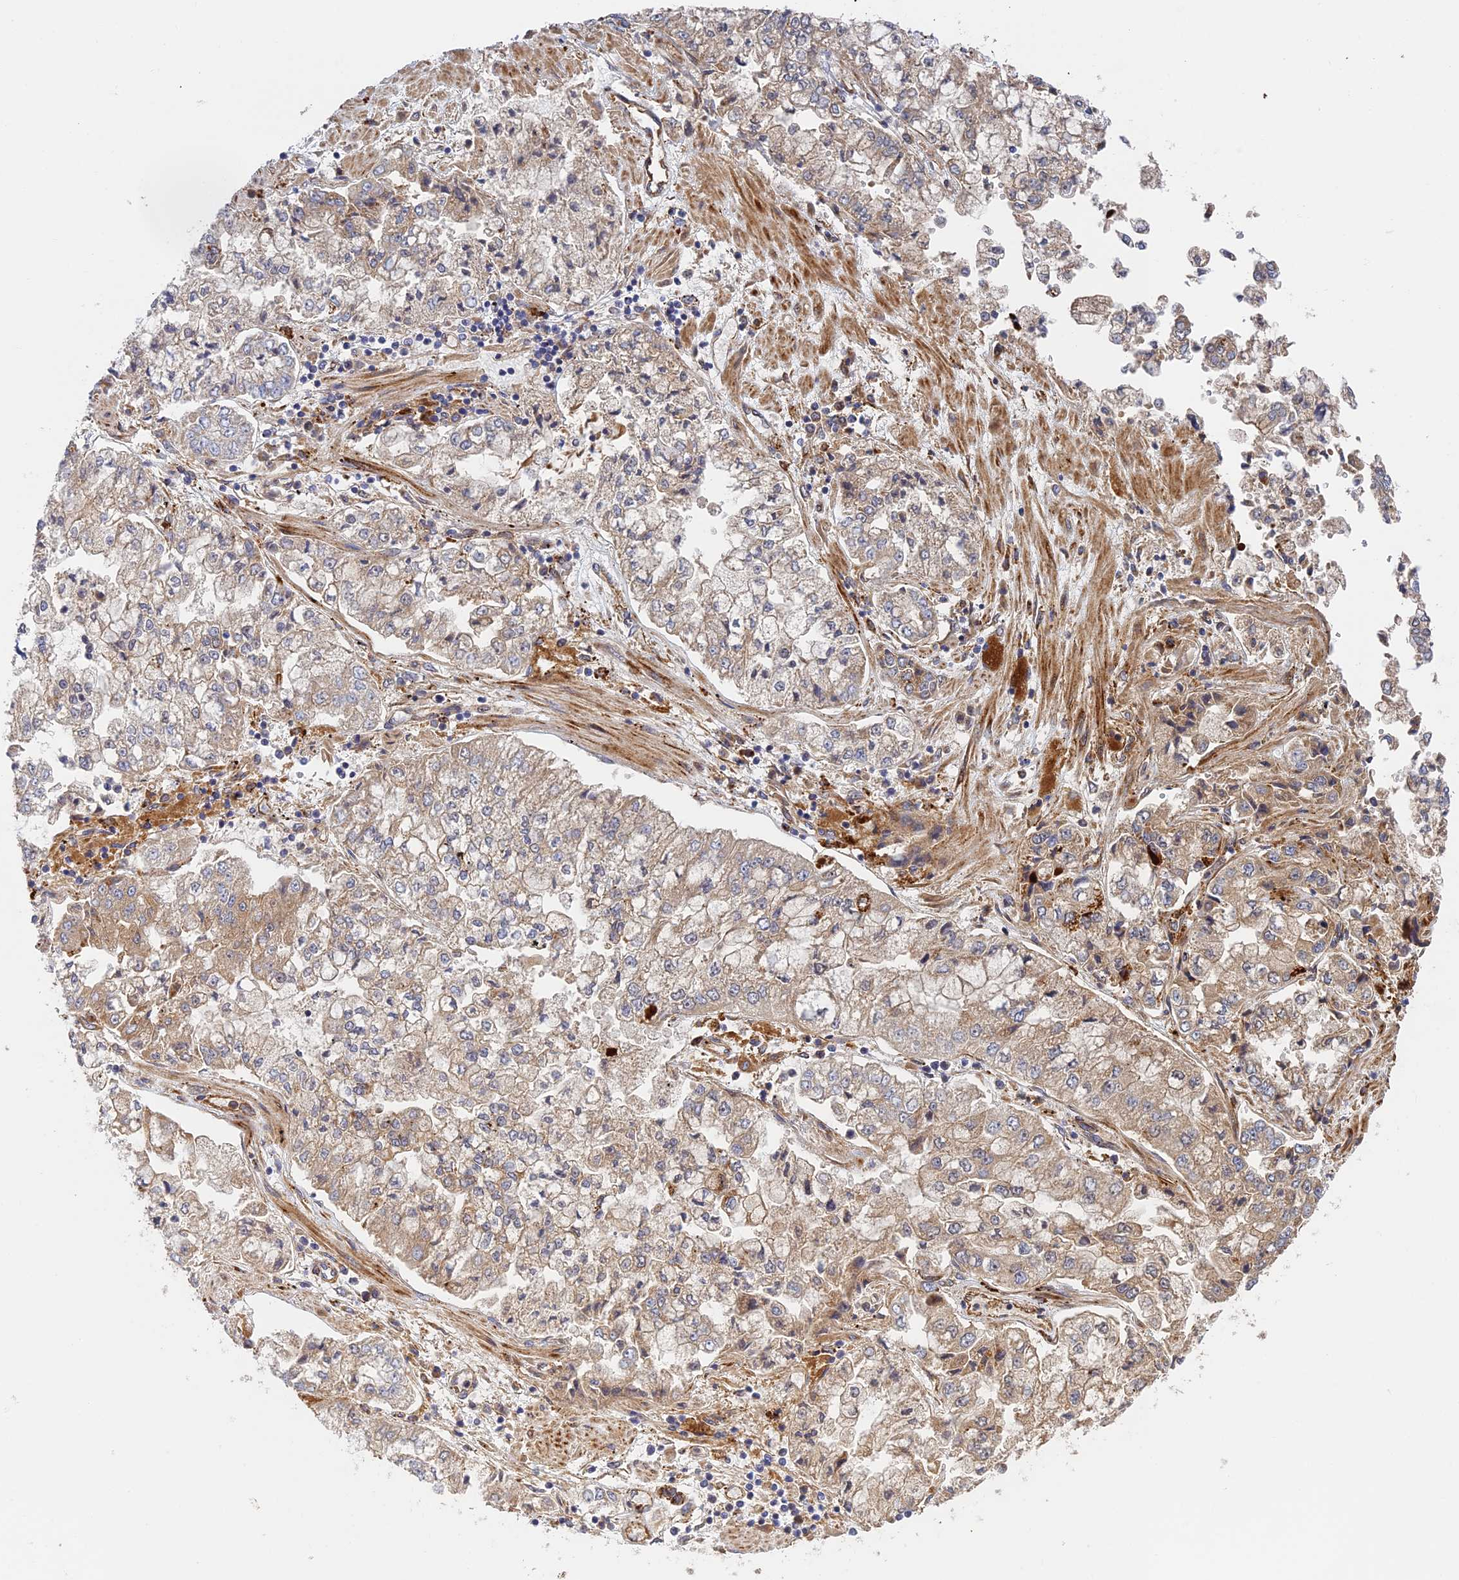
{"staining": {"intensity": "weak", "quantity": "25%-75%", "location": "cytoplasmic/membranous"}, "tissue": "stomach cancer", "cell_type": "Tumor cells", "image_type": "cancer", "snomed": [{"axis": "morphology", "description": "Adenocarcinoma, NOS"}, {"axis": "topography", "description": "Stomach"}], "caption": "High-magnification brightfield microscopy of stomach cancer (adenocarcinoma) stained with DAB (brown) and counterstained with hematoxylin (blue). tumor cells exhibit weak cytoplasmic/membranous expression is appreciated in about25%-75% of cells.", "gene": "PPP2R3C", "patient": {"sex": "male", "age": 76}}